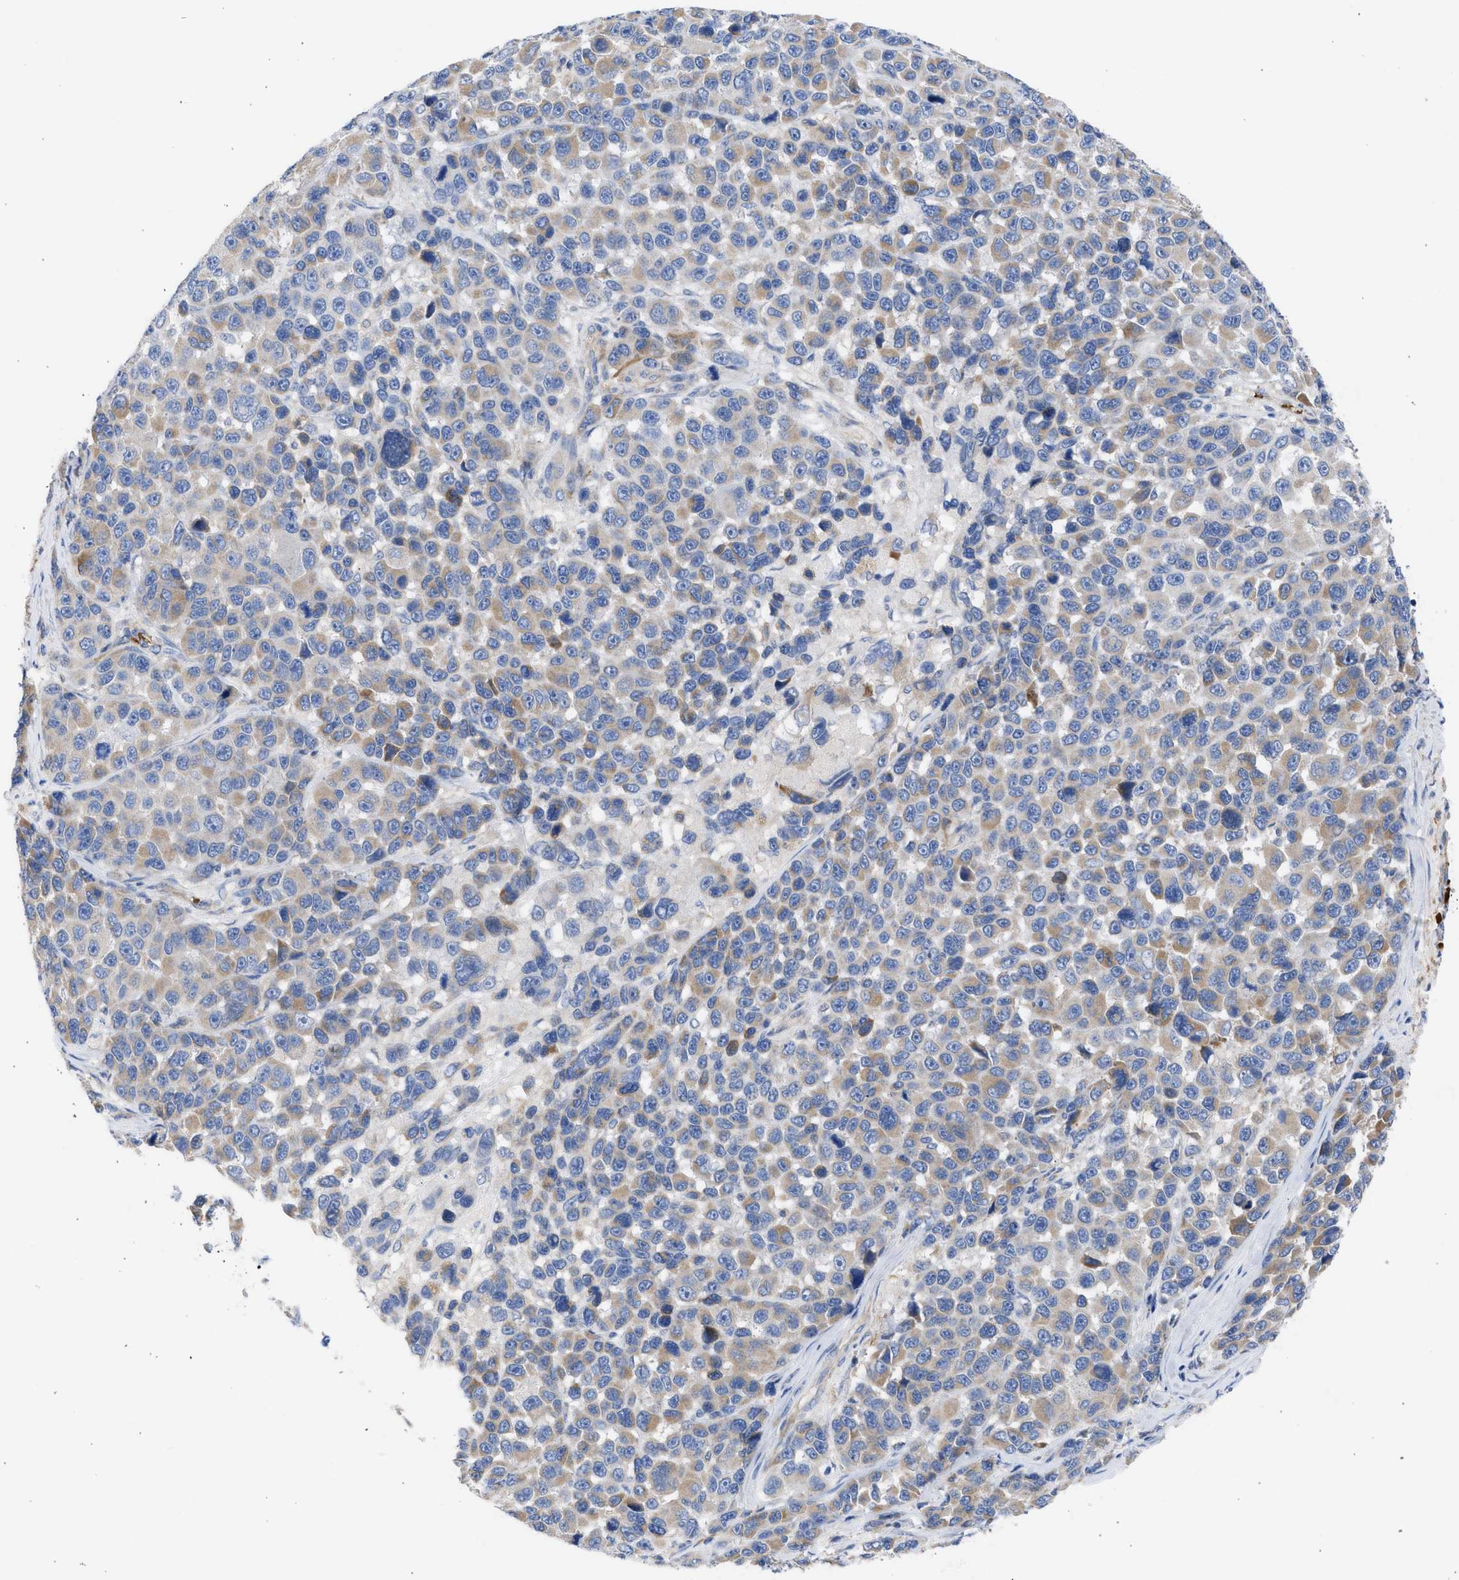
{"staining": {"intensity": "moderate", "quantity": "25%-75%", "location": "cytoplasmic/membranous"}, "tissue": "melanoma", "cell_type": "Tumor cells", "image_type": "cancer", "snomed": [{"axis": "morphology", "description": "Malignant melanoma, NOS"}, {"axis": "topography", "description": "Skin"}], "caption": "Malignant melanoma stained with a brown dye reveals moderate cytoplasmic/membranous positive expression in about 25%-75% of tumor cells.", "gene": "BTG3", "patient": {"sex": "male", "age": 53}}